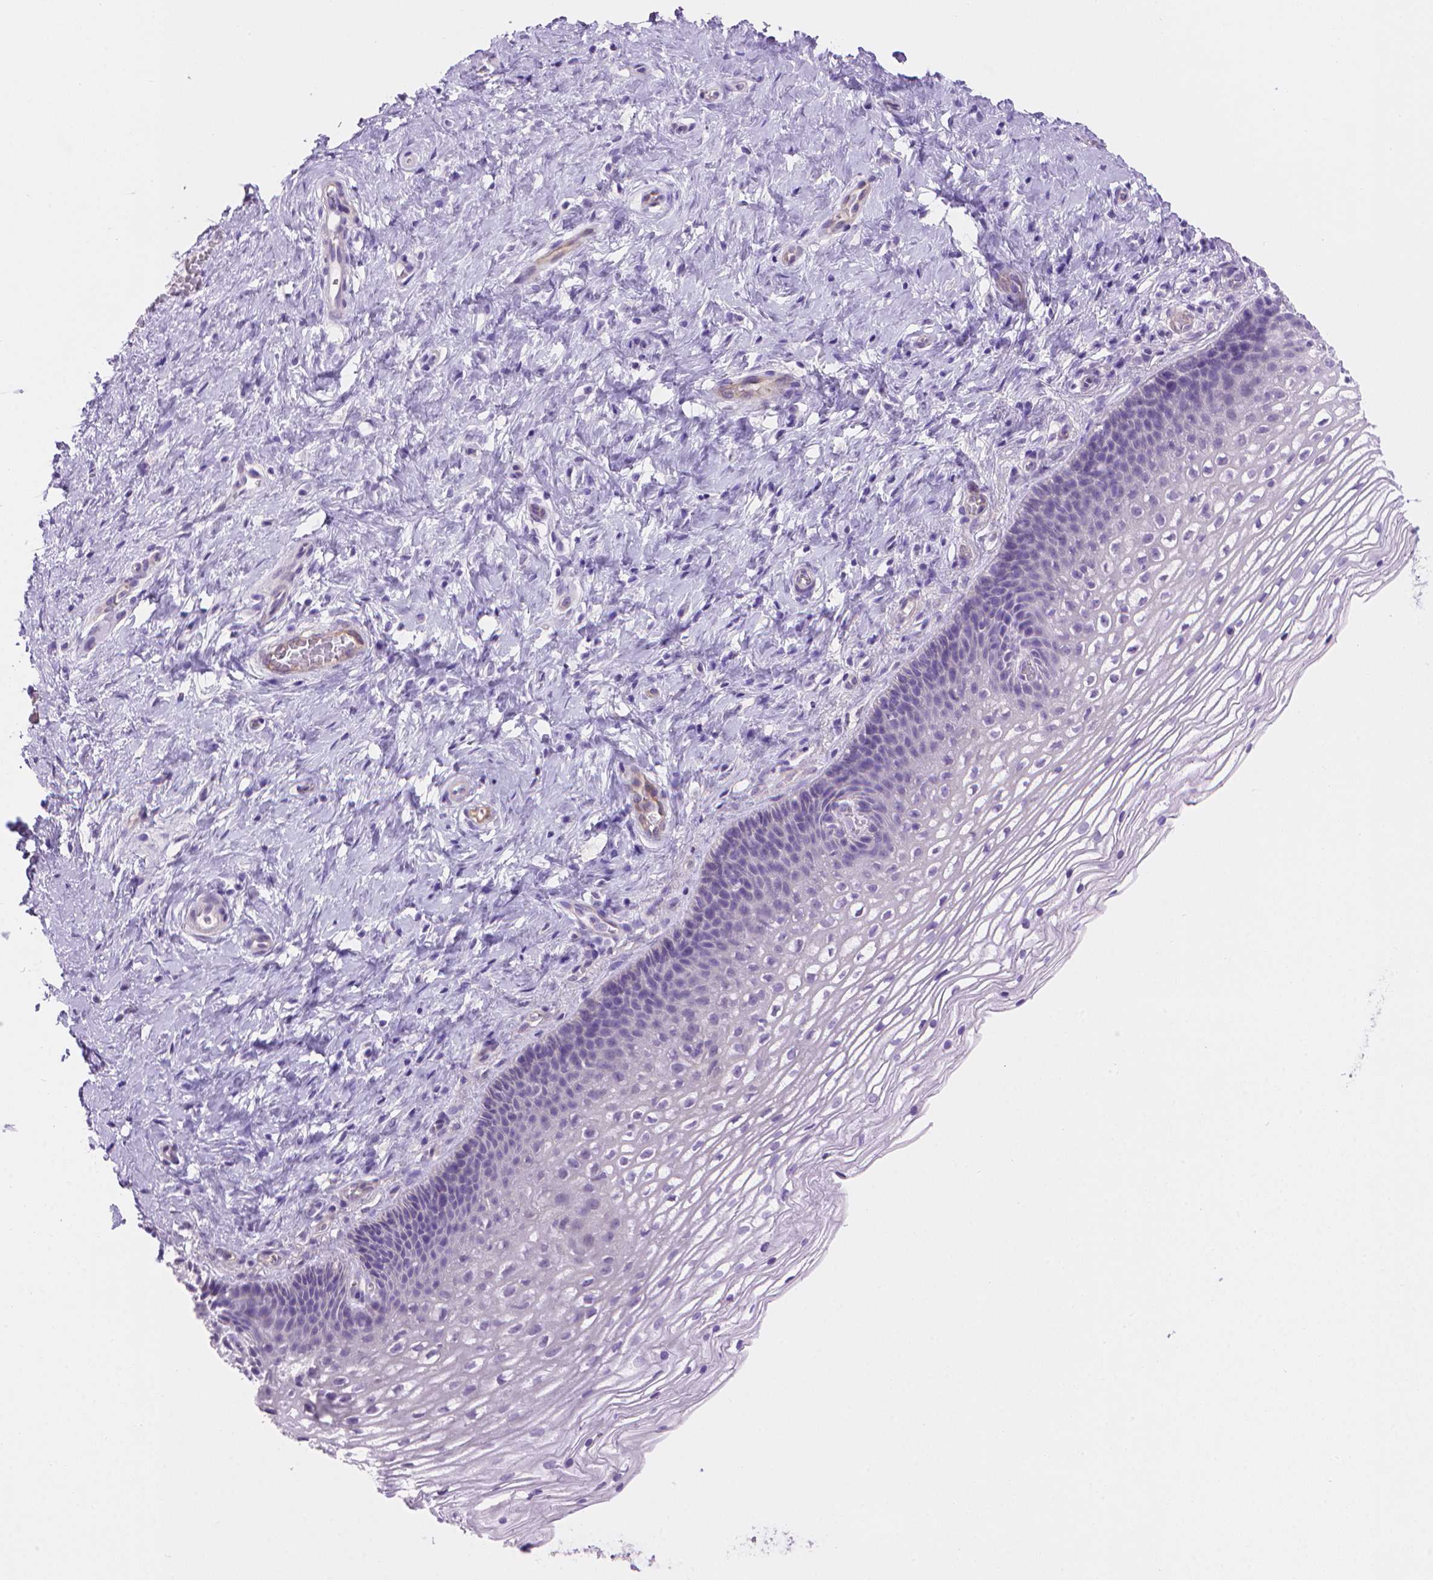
{"staining": {"intensity": "weak", "quantity": "<25%", "location": "cytoplasmic/membranous"}, "tissue": "cervix", "cell_type": "Glandular cells", "image_type": "normal", "snomed": [{"axis": "morphology", "description": "Normal tissue, NOS"}, {"axis": "topography", "description": "Cervix"}], "caption": "The micrograph exhibits no staining of glandular cells in normal cervix.", "gene": "AMMECR1L", "patient": {"sex": "female", "age": 34}}